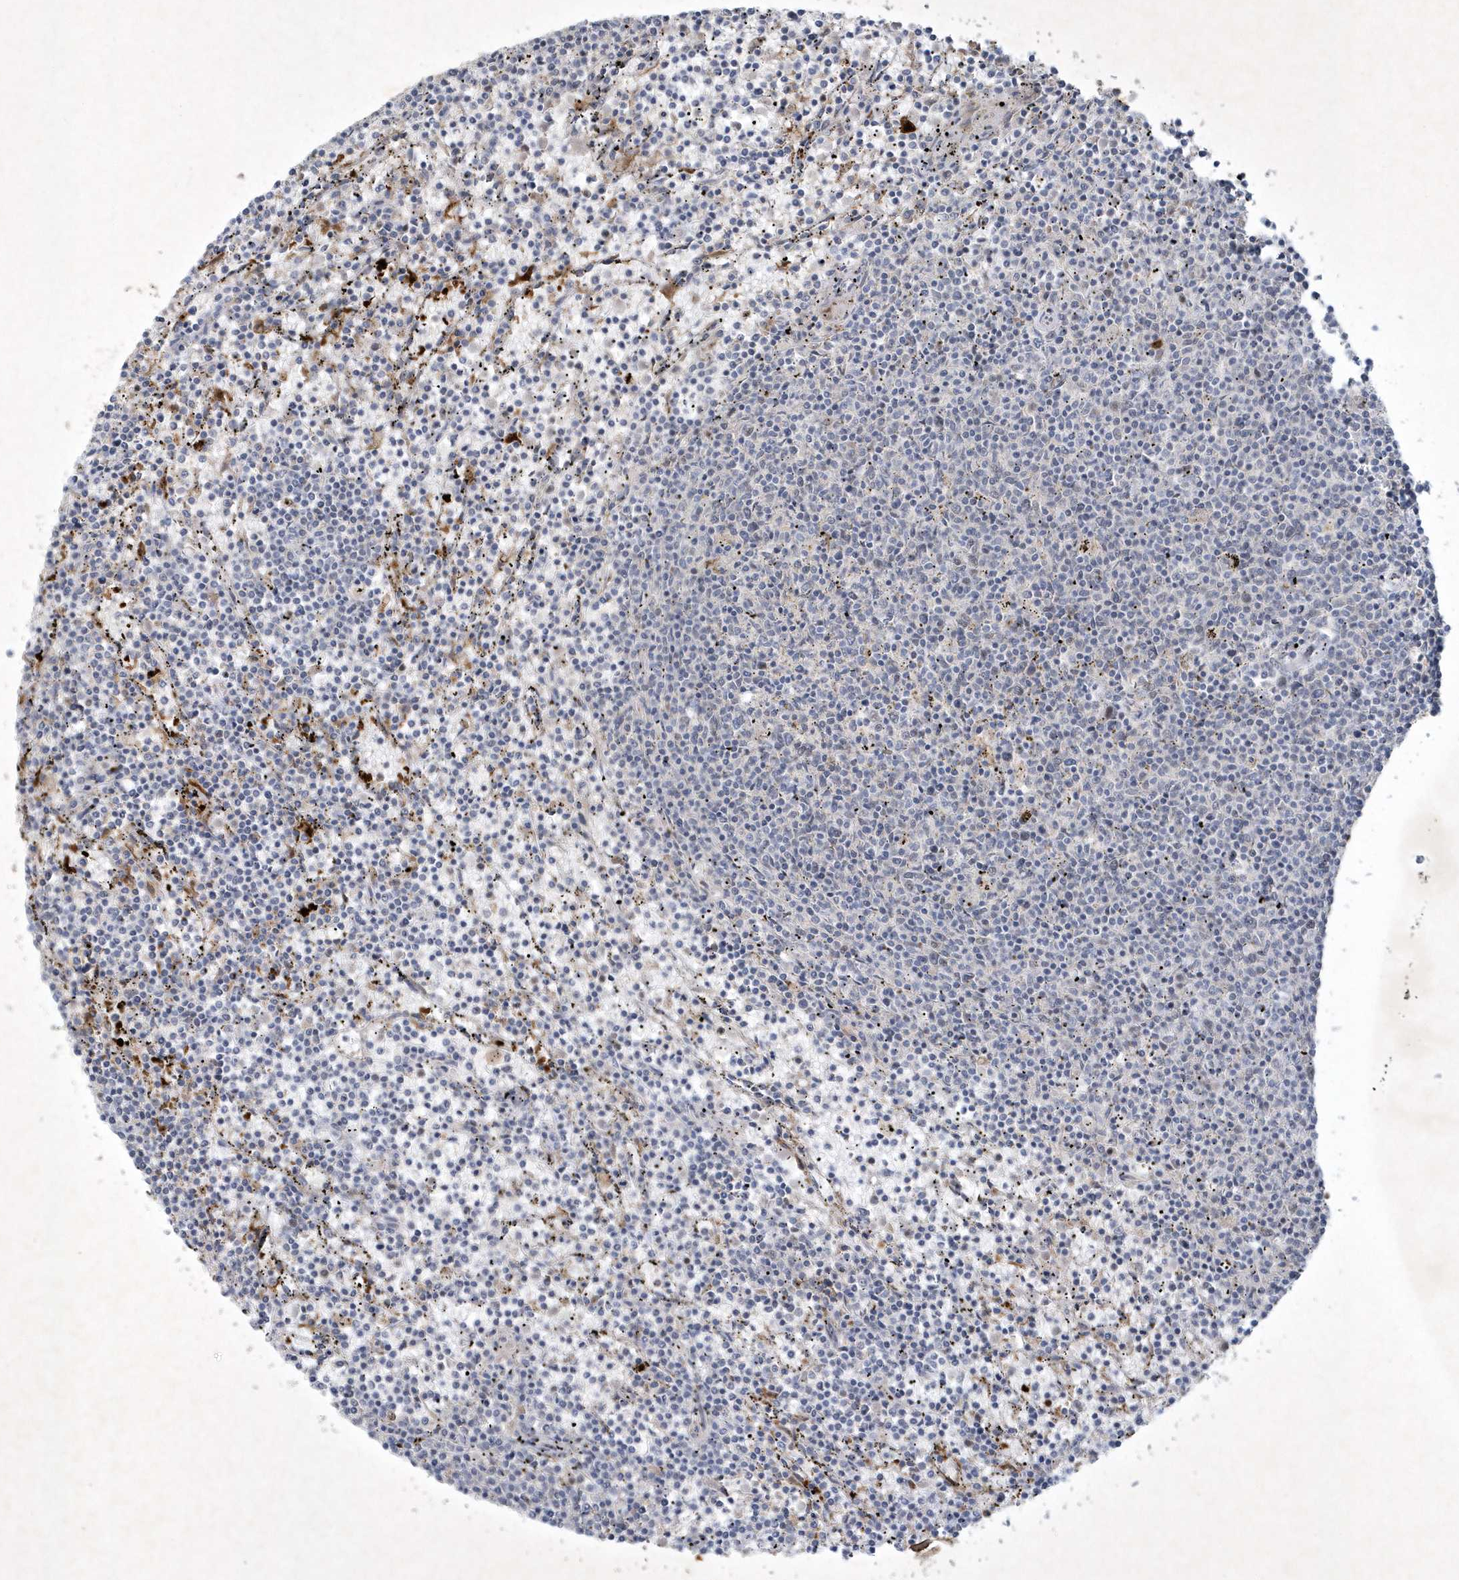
{"staining": {"intensity": "negative", "quantity": "none", "location": "none"}, "tissue": "lymphoma", "cell_type": "Tumor cells", "image_type": "cancer", "snomed": [{"axis": "morphology", "description": "Malignant lymphoma, non-Hodgkin's type, Low grade"}, {"axis": "topography", "description": "Spleen"}], "caption": "Immunohistochemical staining of human lymphoma exhibits no significant positivity in tumor cells.", "gene": "THG1L", "patient": {"sex": "female", "age": 50}}